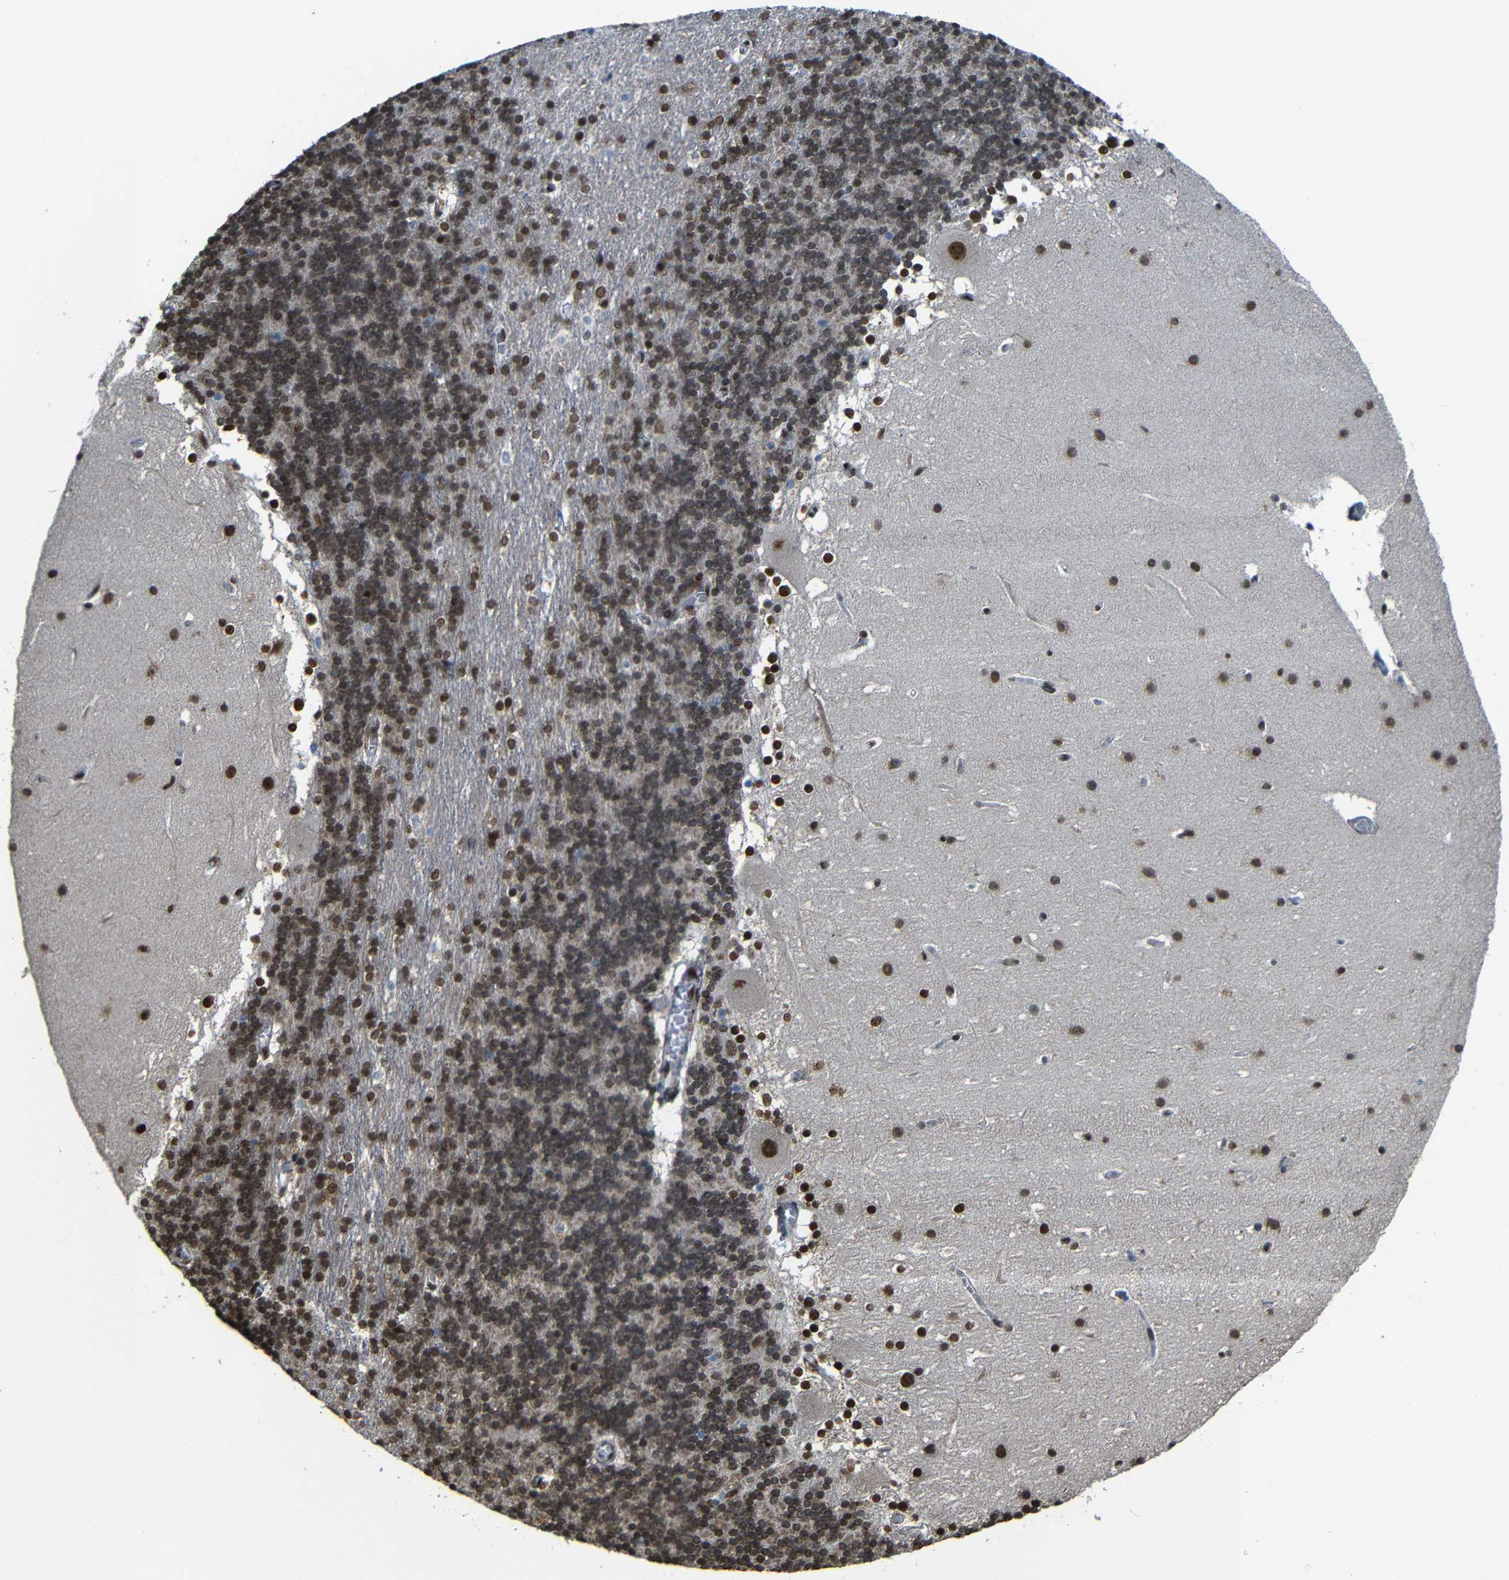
{"staining": {"intensity": "strong", "quantity": ">75%", "location": "nuclear"}, "tissue": "cerebellum", "cell_type": "Cells in granular layer", "image_type": "normal", "snomed": [{"axis": "morphology", "description": "Normal tissue, NOS"}, {"axis": "topography", "description": "Cerebellum"}], "caption": "Immunohistochemistry micrograph of benign human cerebellum stained for a protein (brown), which exhibits high levels of strong nuclear expression in approximately >75% of cells in granular layer.", "gene": "TCF7L2", "patient": {"sex": "female", "age": 19}}